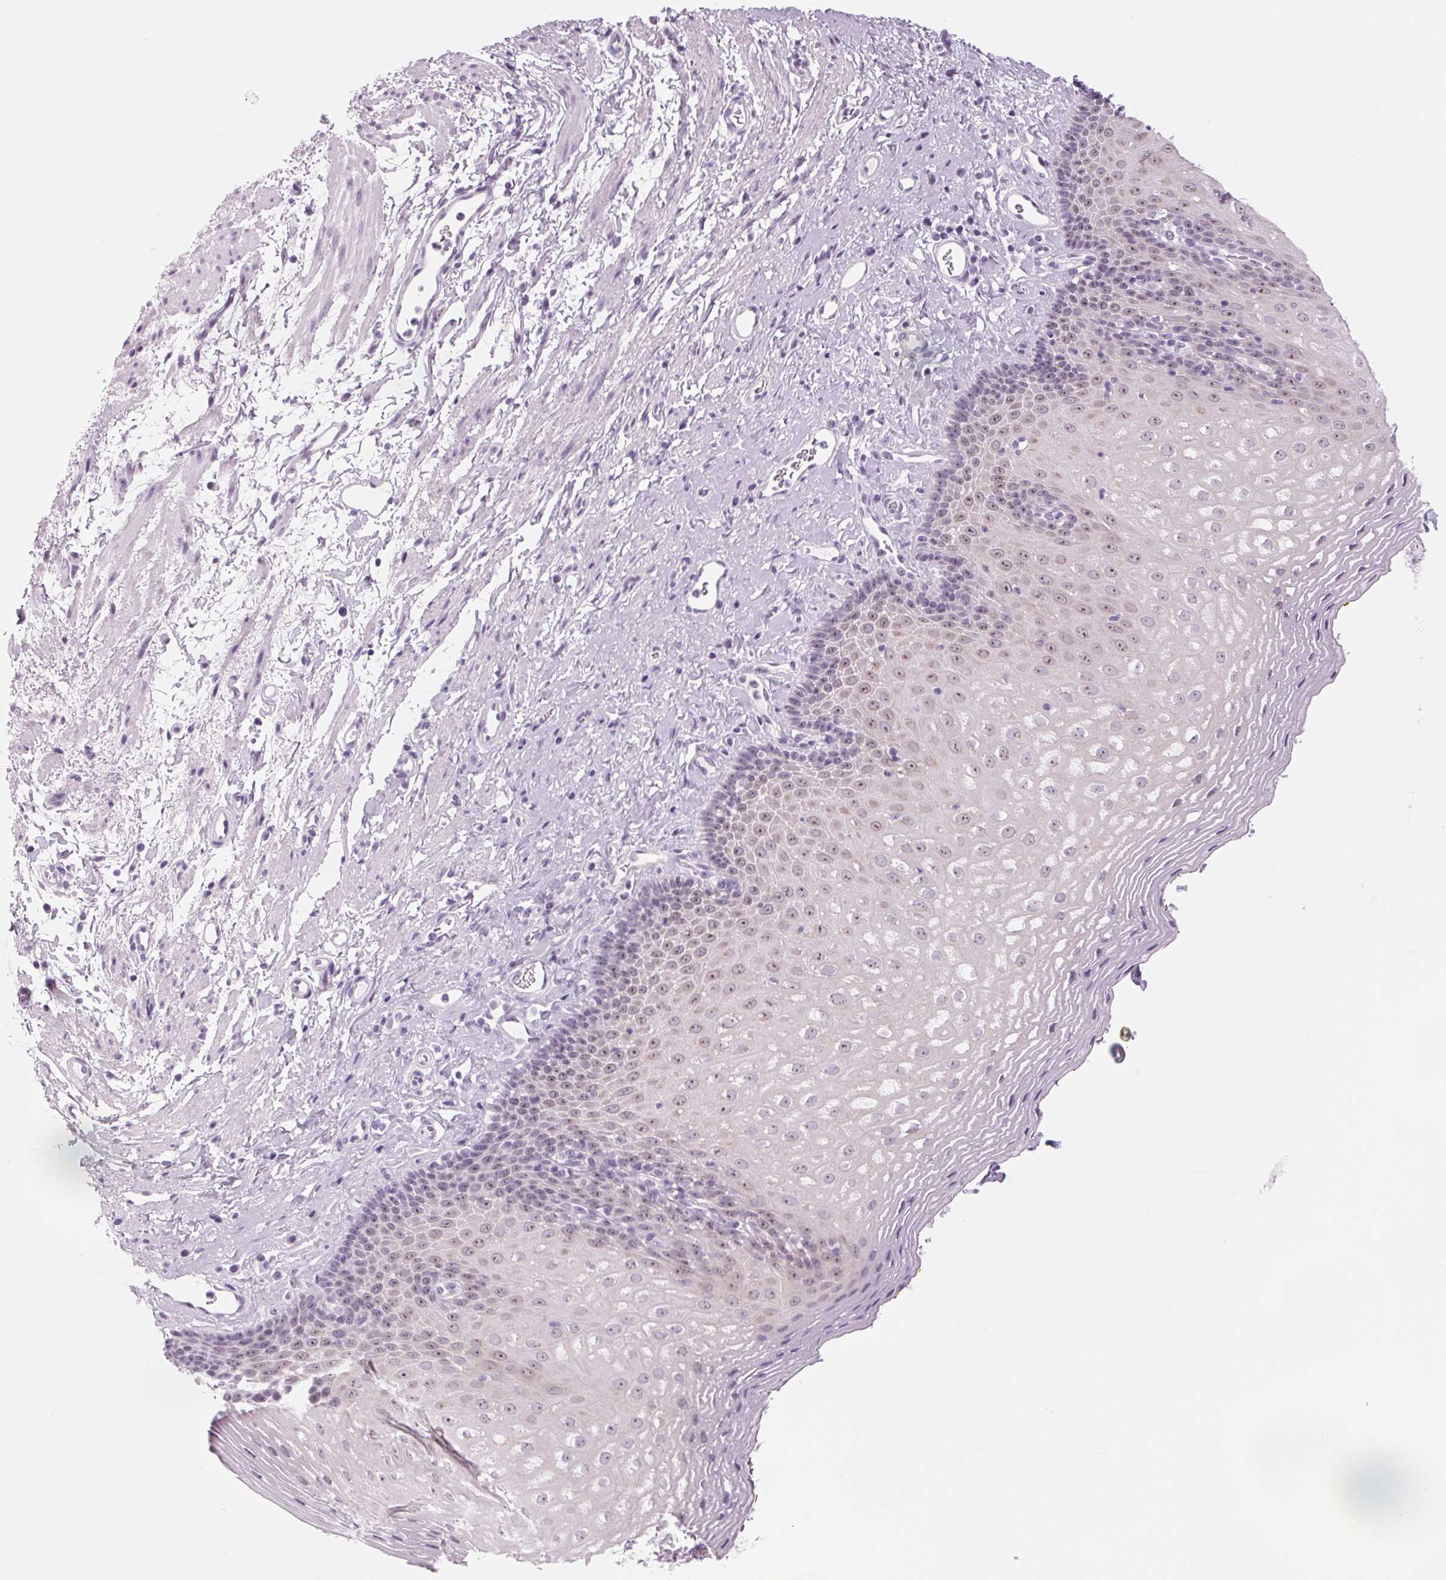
{"staining": {"intensity": "moderate", "quantity": "25%-75%", "location": "nuclear"}, "tissue": "esophagus", "cell_type": "Squamous epithelial cells", "image_type": "normal", "snomed": [{"axis": "morphology", "description": "Normal tissue, NOS"}, {"axis": "topography", "description": "Esophagus"}], "caption": "Immunohistochemical staining of benign human esophagus exhibits medium levels of moderate nuclear staining in about 25%-75% of squamous epithelial cells.", "gene": "DNTTIP2", "patient": {"sex": "female", "age": 68}}